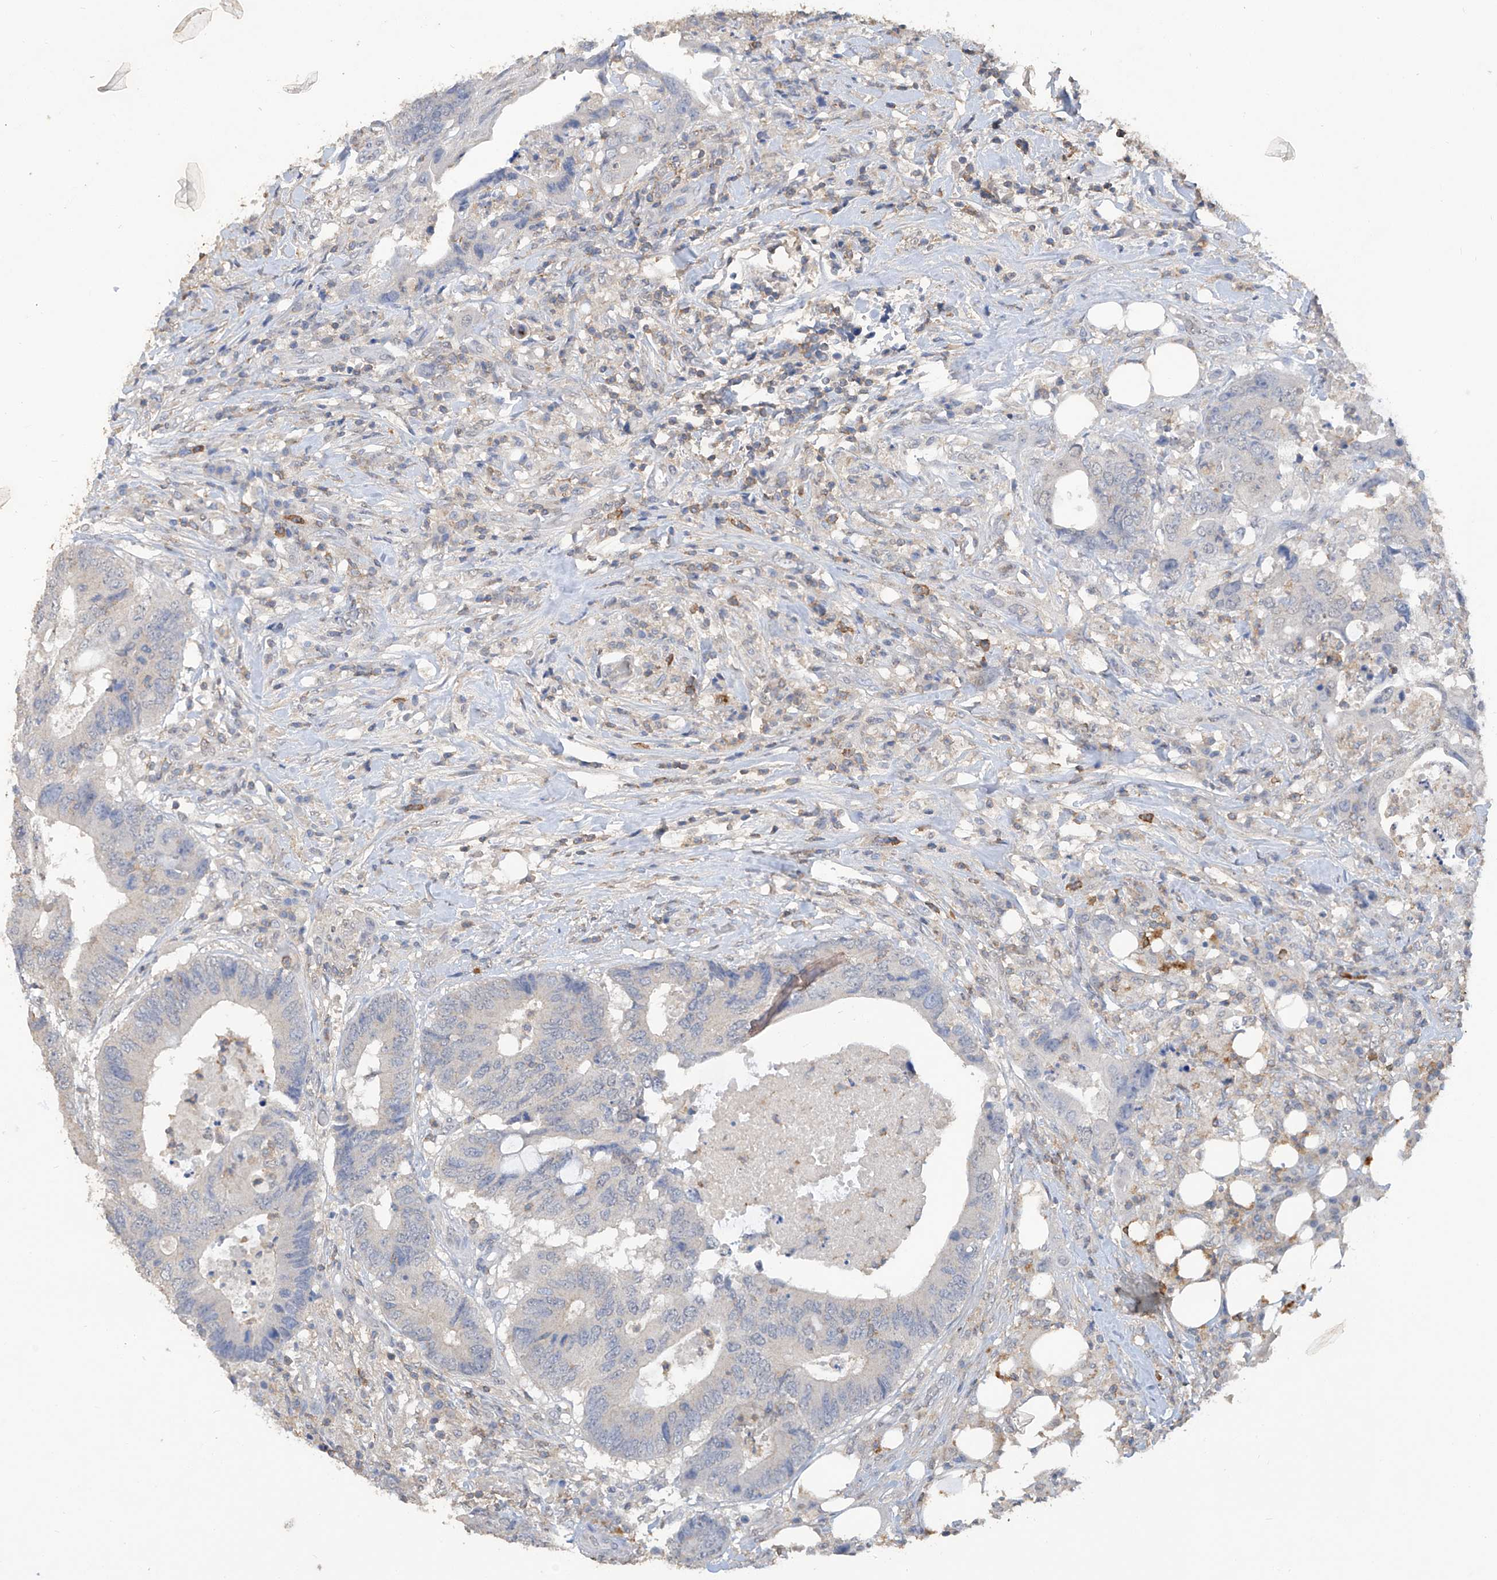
{"staining": {"intensity": "negative", "quantity": "none", "location": "none"}, "tissue": "colorectal cancer", "cell_type": "Tumor cells", "image_type": "cancer", "snomed": [{"axis": "morphology", "description": "Adenocarcinoma, NOS"}, {"axis": "topography", "description": "Colon"}], "caption": "An immunohistochemistry (IHC) photomicrograph of colorectal cancer (adenocarcinoma) is shown. There is no staining in tumor cells of colorectal cancer (adenocarcinoma). (Stains: DAB immunohistochemistry with hematoxylin counter stain, Microscopy: brightfield microscopy at high magnification).", "gene": "HAS3", "patient": {"sex": "male", "age": 71}}